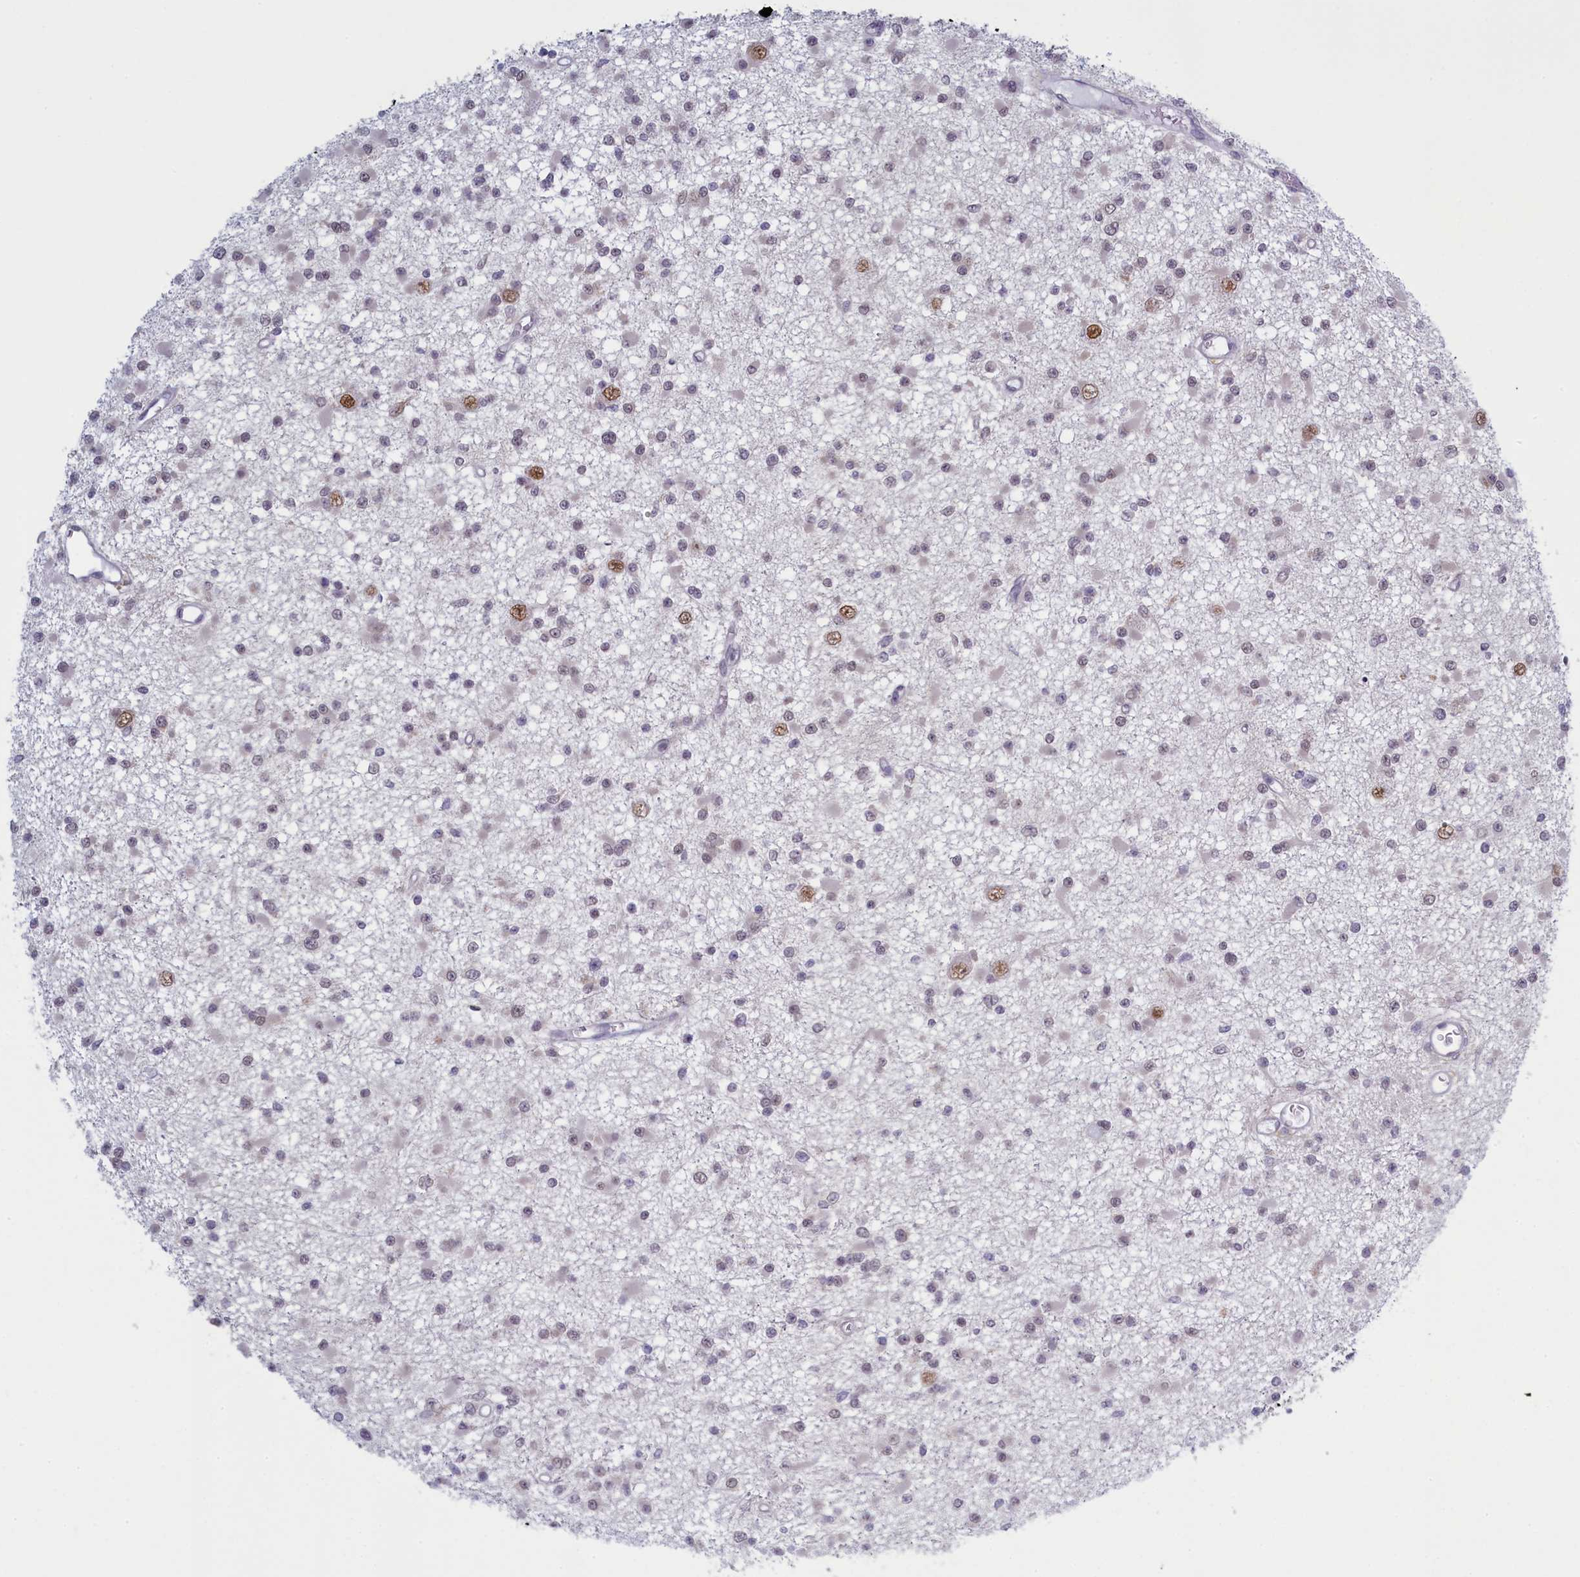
{"staining": {"intensity": "negative", "quantity": "none", "location": "none"}, "tissue": "glioma", "cell_type": "Tumor cells", "image_type": "cancer", "snomed": [{"axis": "morphology", "description": "Glioma, malignant, Low grade"}, {"axis": "topography", "description": "Brain"}], "caption": "A high-resolution image shows IHC staining of glioma, which reveals no significant staining in tumor cells.", "gene": "ATF7IP2", "patient": {"sex": "female", "age": 22}}